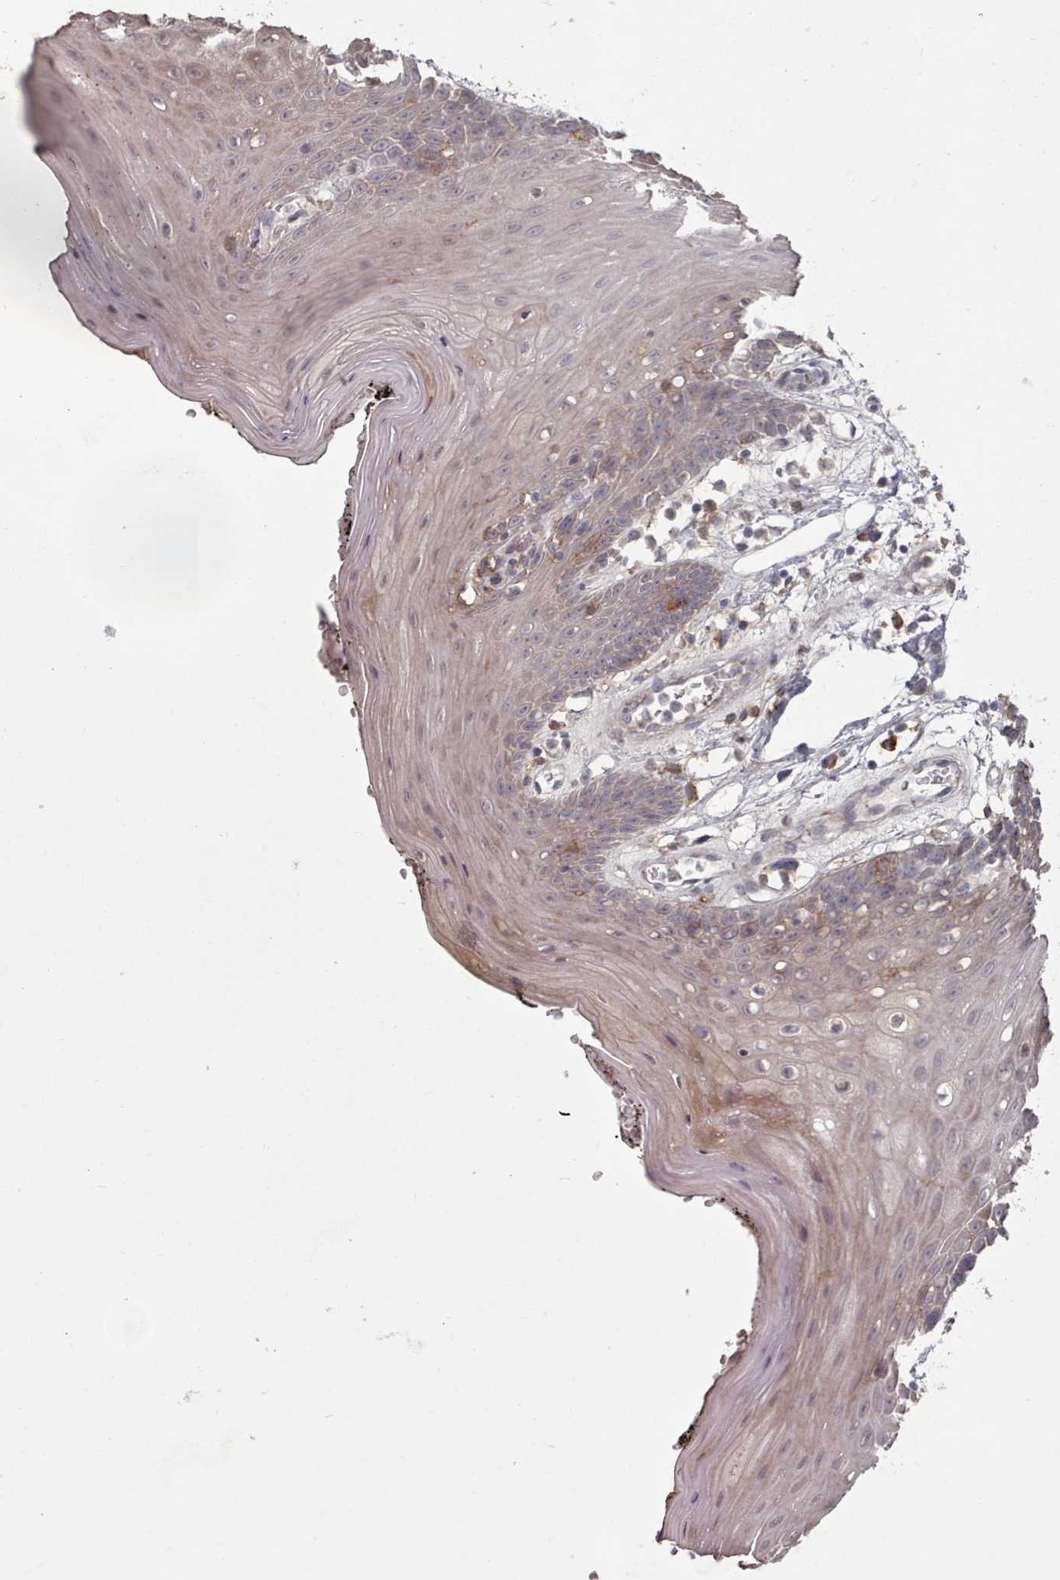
{"staining": {"intensity": "weak", "quantity": "25%-75%", "location": "nuclear"}, "tissue": "oral mucosa", "cell_type": "Squamous epithelial cells", "image_type": "normal", "snomed": [{"axis": "morphology", "description": "Normal tissue, NOS"}, {"axis": "topography", "description": "Oral tissue"}, {"axis": "topography", "description": "Tounge, NOS"}], "caption": "This image exhibits immunohistochemistry staining of normal oral mucosa, with low weak nuclear positivity in approximately 25%-75% of squamous epithelial cells.", "gene": "COL8A2", "patient": {"sex": "female", "age": 59}}